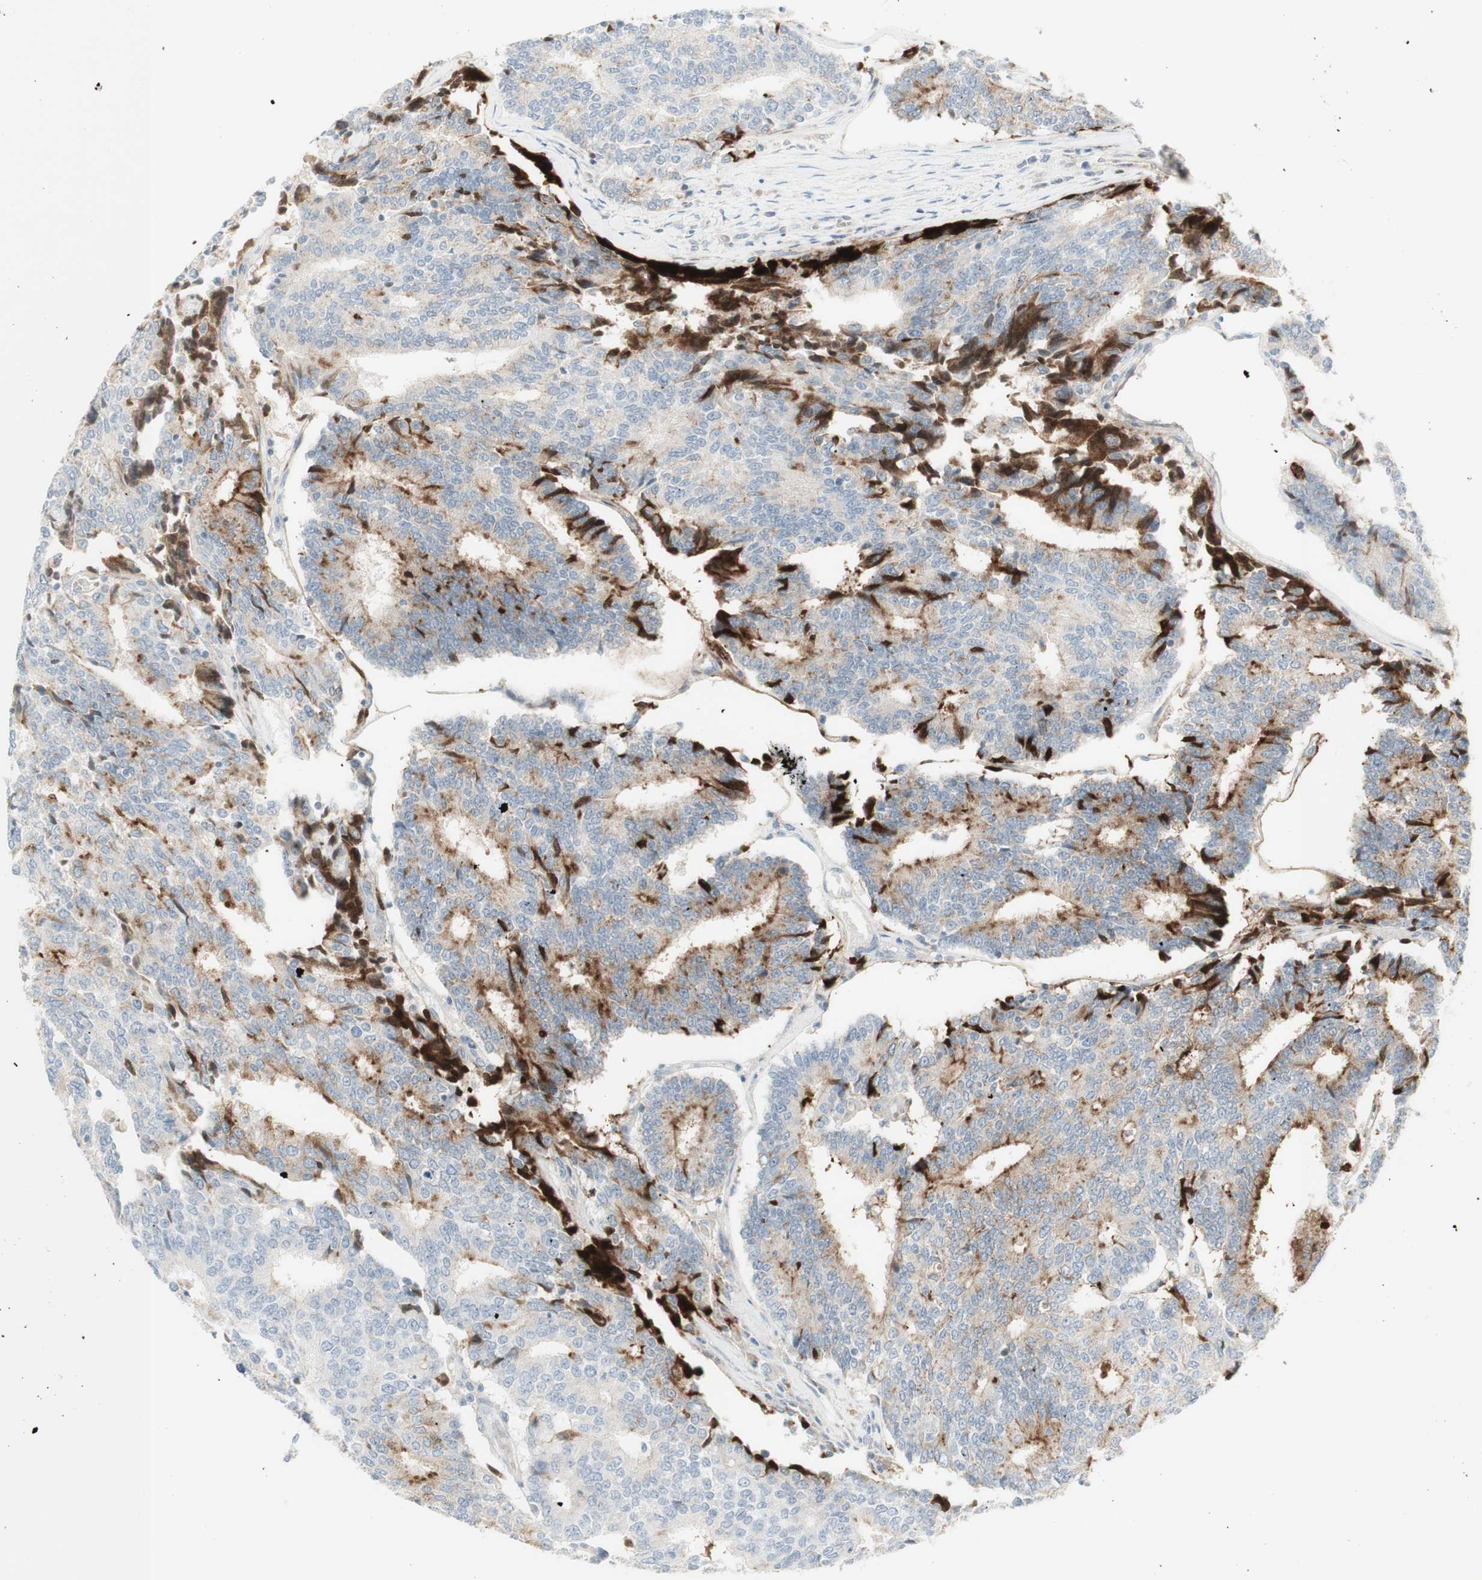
{"staining": {"intensity": "moderate", "quantity": "25%-75%", "location": "cytoplasmic/membranous"}, "tissue": "prostate cancer", "cell_type": "Tumor cells", "image_type": "cancer", "snomed": [{"axis": "morphology", "description": "Normal tissue, NOS"}, {"axis": "morphology", "description": "Adenocarcinoma, High grade"}, {"axis": "topography", "description": "Prostate"}, {"axis": "topography", "description": "Seminal veicle"}], "caption": "Human prostate adenocarcinoma (high-grade) stained with a protein marker exhibits moderate staining in tumor cells.", "gene": "MDK", "patient": {"sex": "male", "age": 55}}